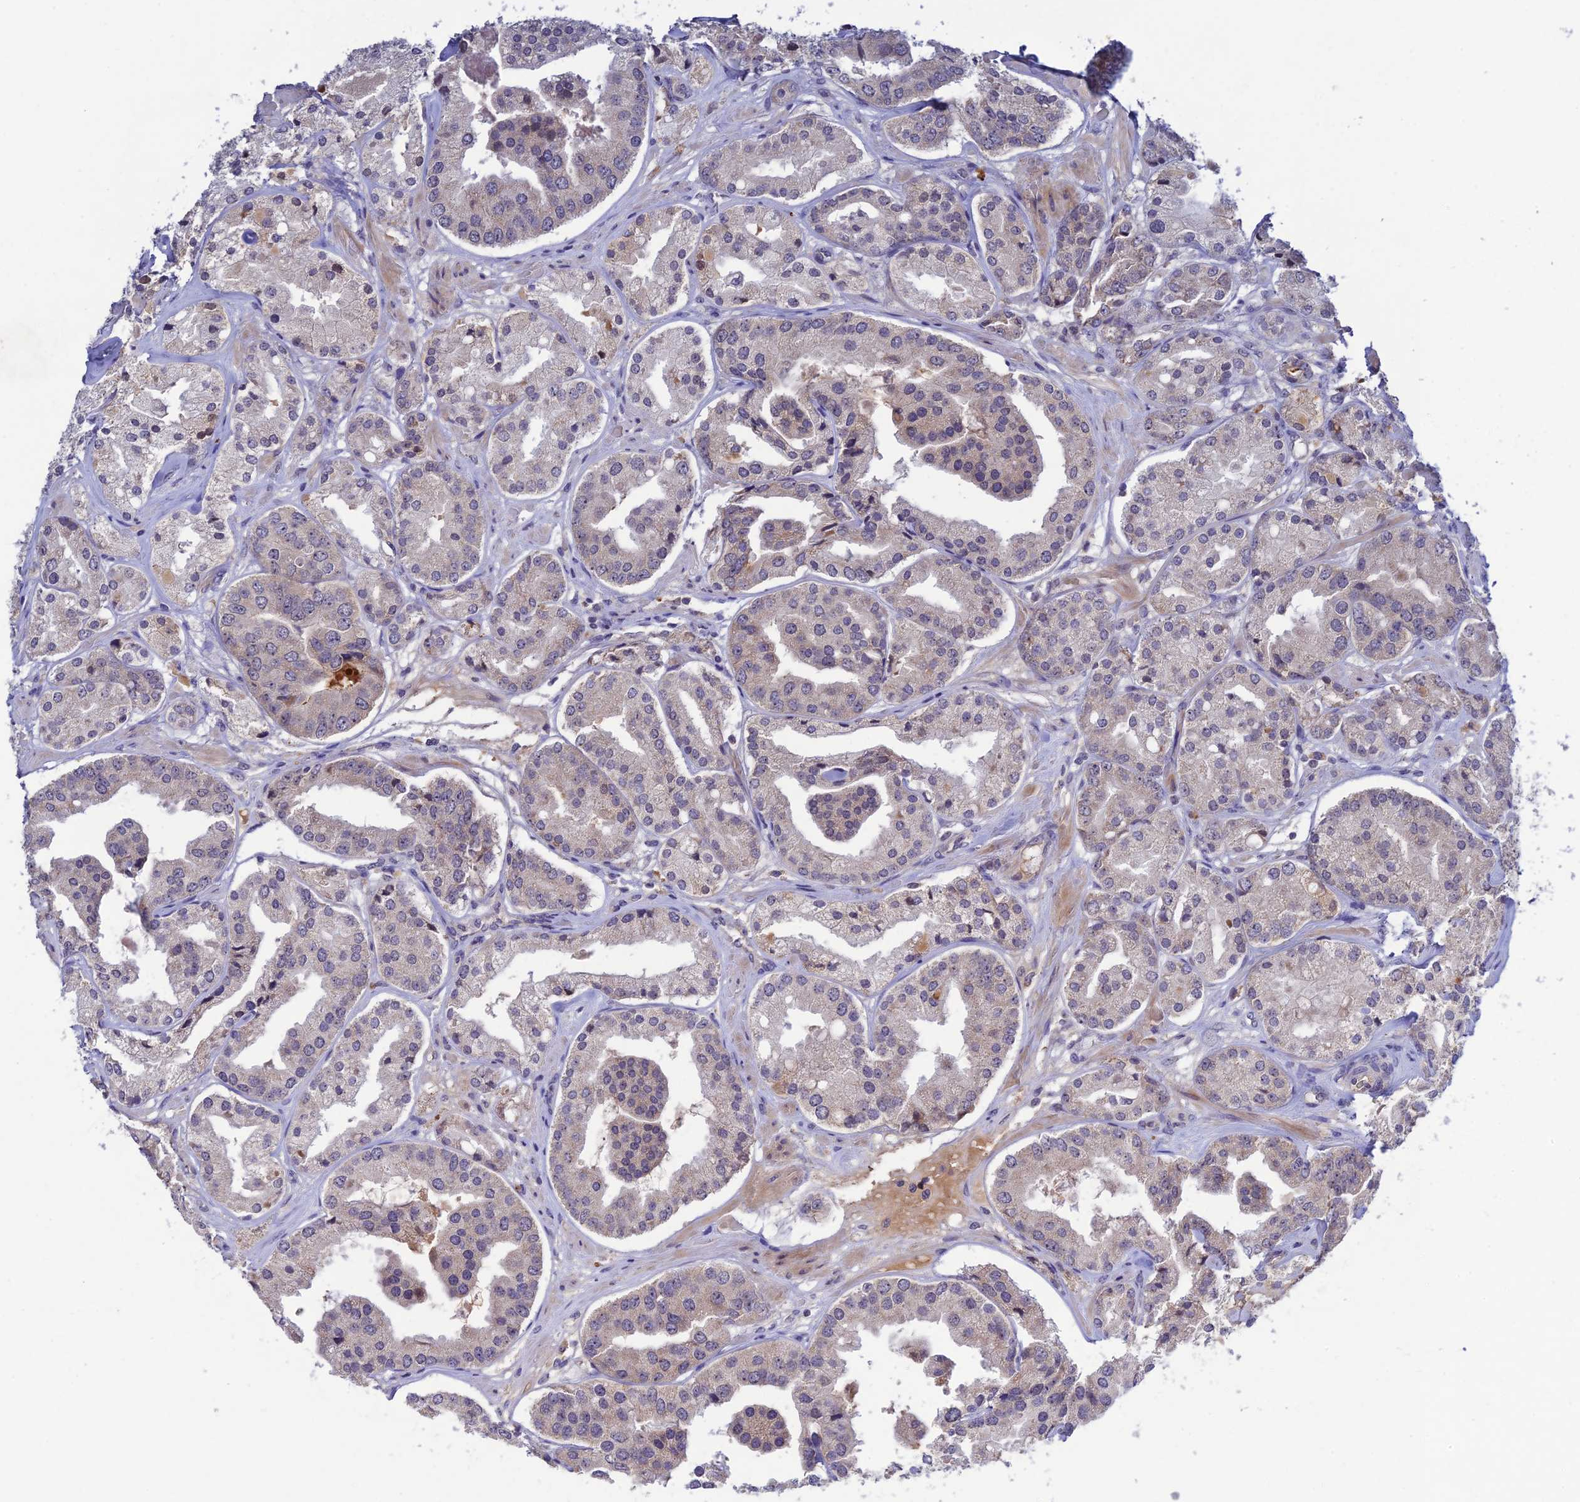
{"staining": {"intensity": "weak", "quantity": "25%-75%", "location": "cytoplasmic/membranous"}, "tissue": "prostate cancer", "cell_type": "Tumor cells", "image_type": "cancer", "snomed": [{"axis": "morphology", "description": "Adenocarcinoma, High grade"}, {"axis": "topography", "description": "Prostate"}], "caption": "Weak cytoplasmic/membranous positivity for a protein is appreciated in about 25%-75% of tumor cells of prostate high-grade adenocarcinoma using IHC.", "gene": "CHST5", "patient": {"sex": "male", "age": 63}}